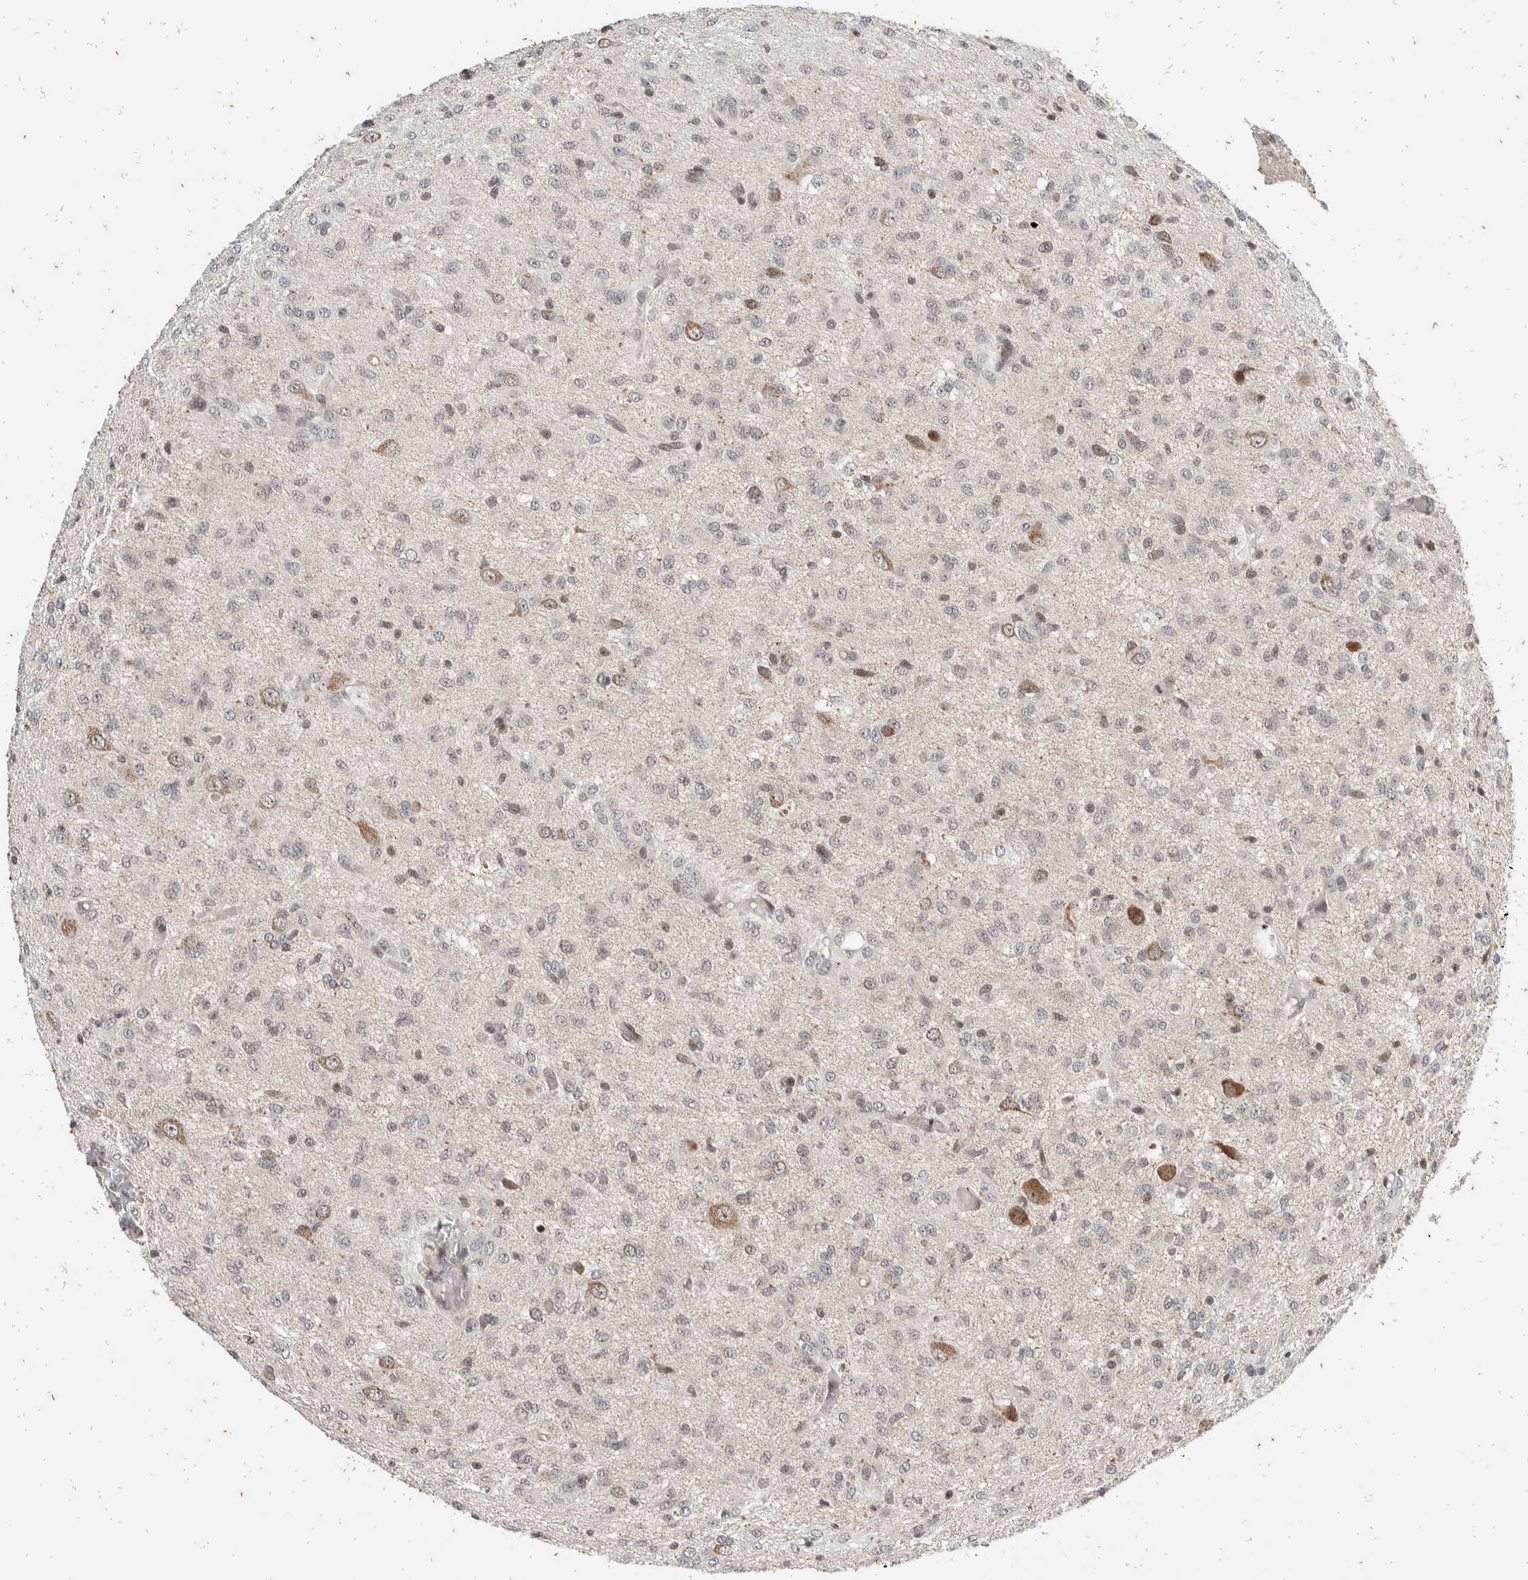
{"staining": {"intensity": "weak", "quantity": "<25%", "location": "cytoplasmic/membranous"}, "tissue": "glioma", "cell_type": "Tumor cells", "image_type": "cancer", "snomed": [{"axis": "morphology", "description": "Glioma, malignant, High grade"}, {"axis": "topography", "description": "Brain"}], "caption": "This micrograph is of glioma stained with immunohistochemistry to label a protein in brown with the nuclei are counter-stained blue. There is no staining in tumor cells.", "gene": "ATXN7L1", "patient": {"sex": "female", "age": 59}}